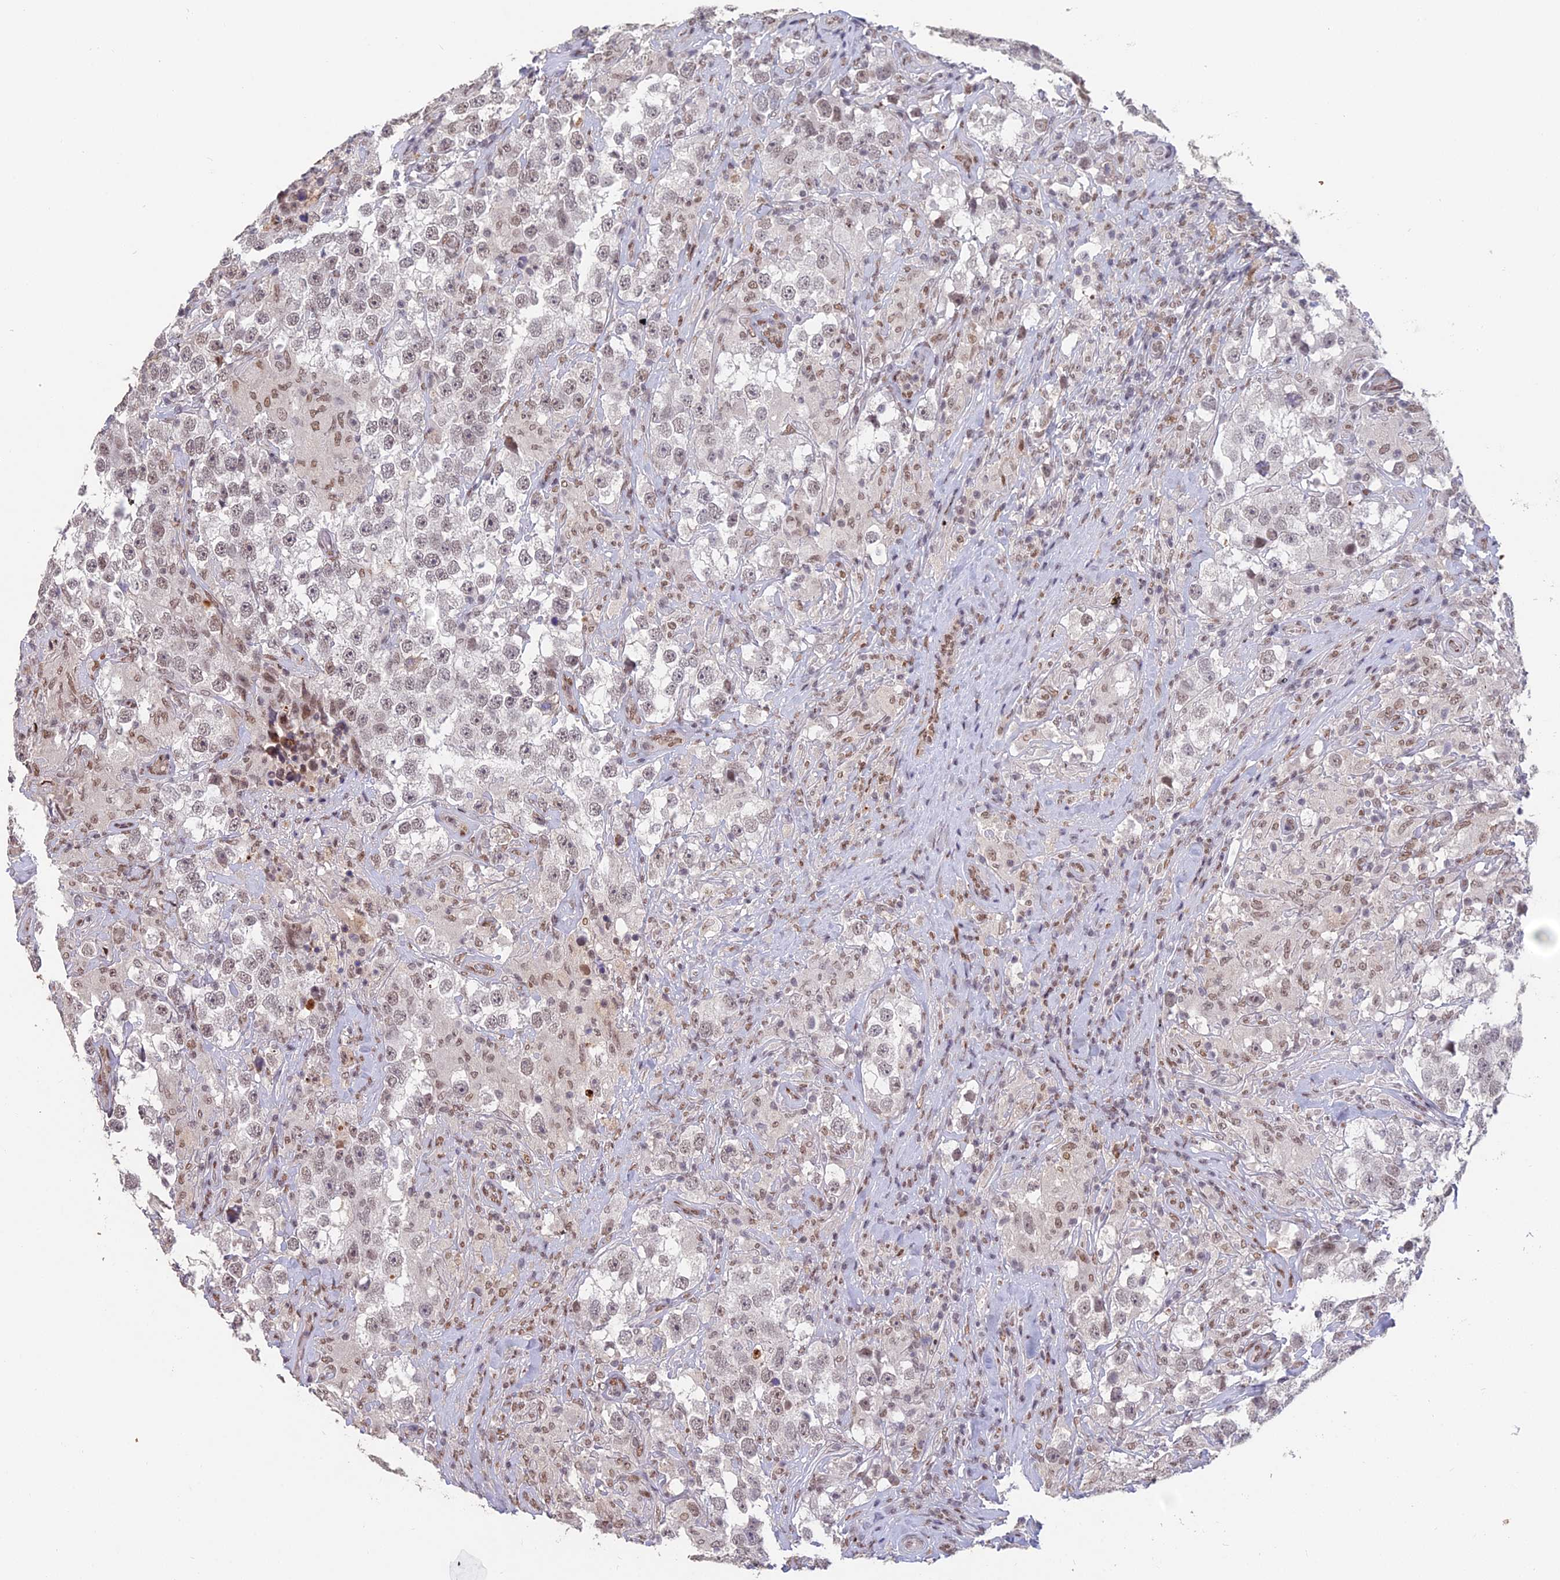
{"staining": {"intensity": "weak", "quantity": ">75%", "location": "nuclear"}, "tissue": "testis cancer", "cell_type": "Tumor cells", "image_type": "cancer", "snomed": [{"axis": "morphology", "description": "Seminoma, NOS"}, {"axis": "topography", "description": "Testis"}], "caption": "Immunohistochemical staining of human testis cancer exhibits low levels of weak nuclear staining in approximately >75% of tumor cells.", "gene": "ABHD17A", "patient": {"sex": "male", "age": 46}}